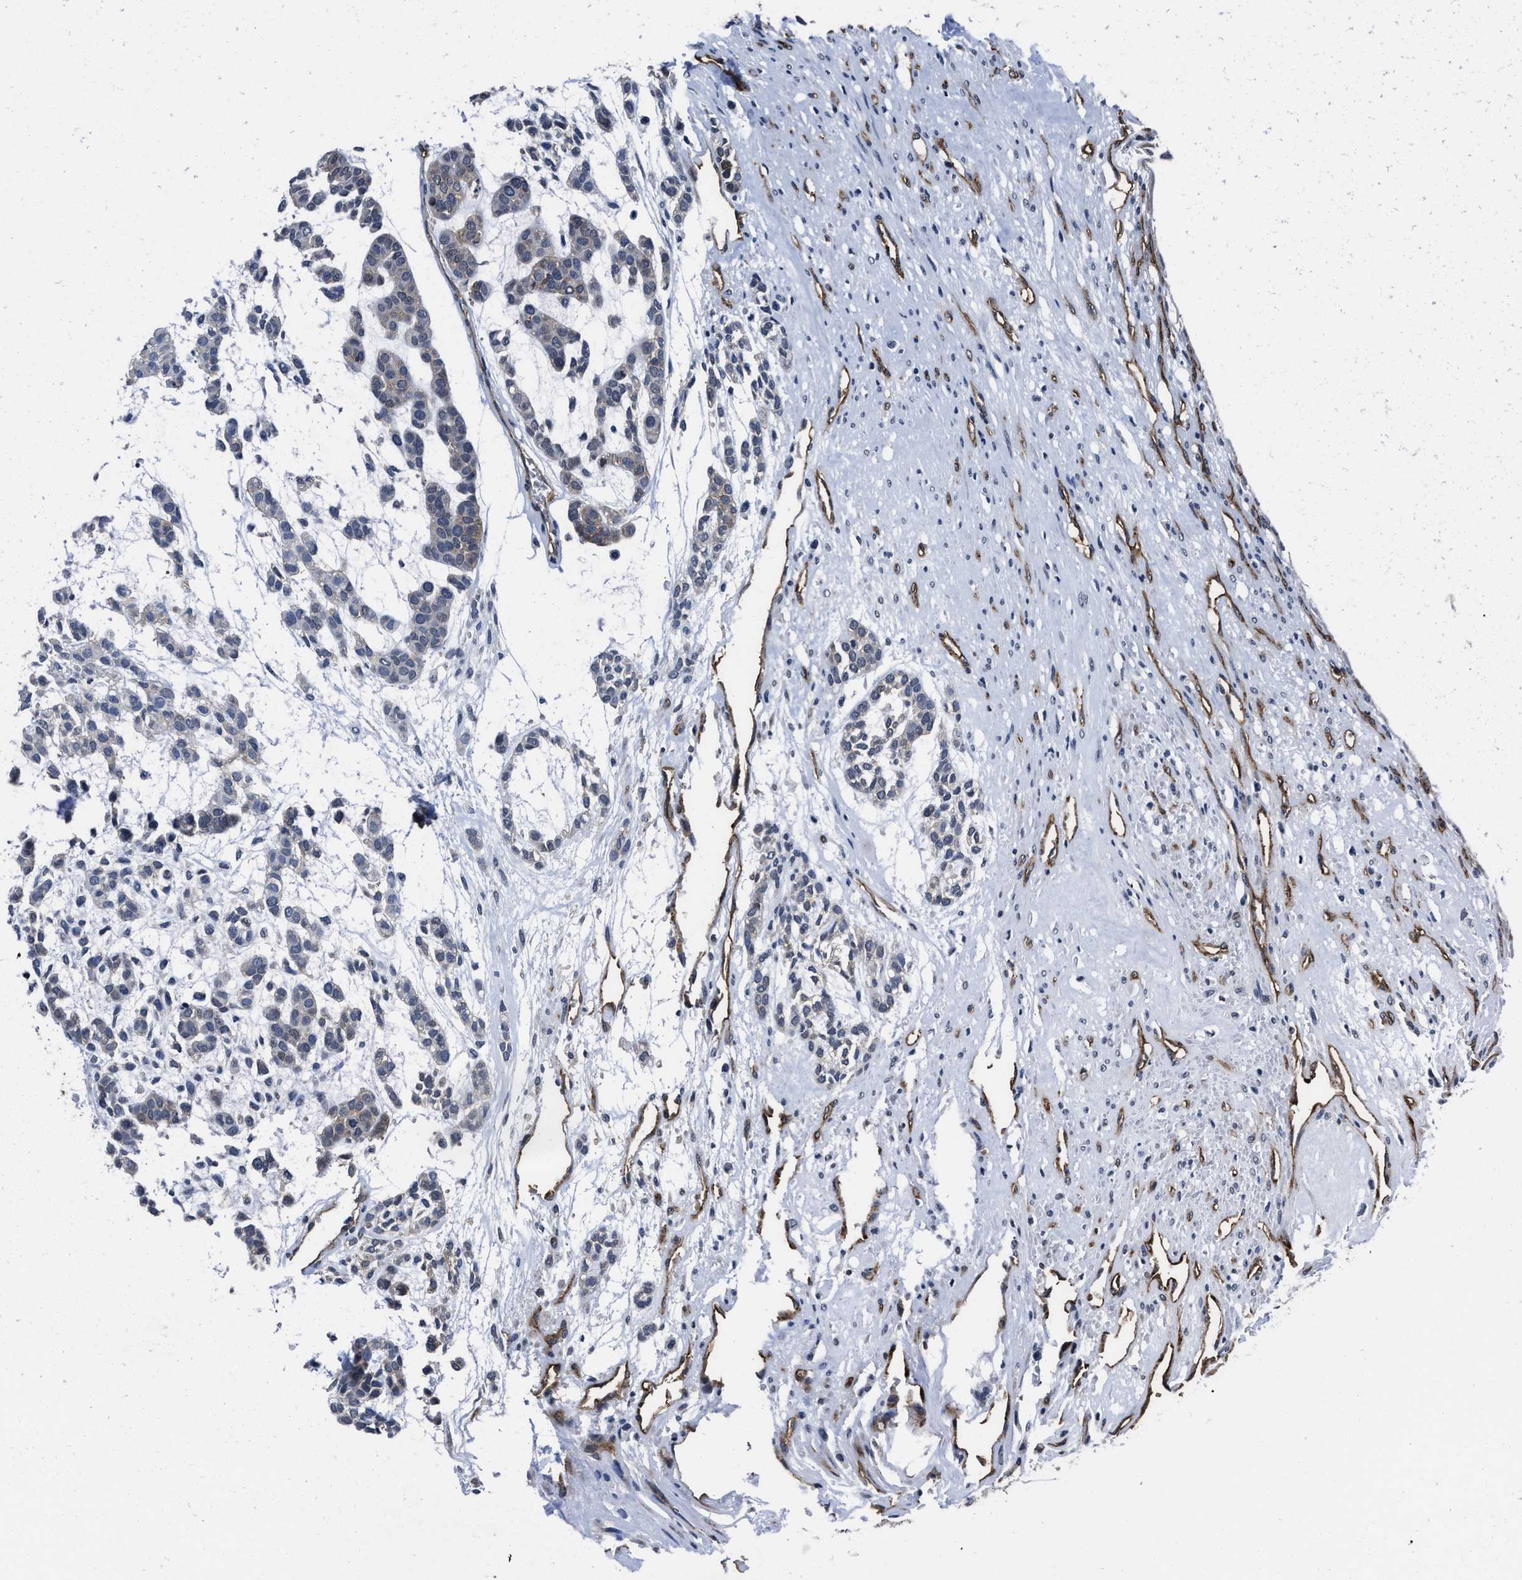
{"staining": {"intensity": "weak", "quantity": "<25%", "location": "cytoplasmic/membranous"}, "tissue": "head and neck cancer", "cell_type": "Tumor cells", "image_type": "cancer", "snomed": [{"axis": "morphology", "description": "Adenocarcinoma, NOS"}, {"axis": "morphology", "description": "Adenoma, NOS"}, {"axis": "topography", "description": "Head-Neck"}], "caption": "Immunohistochemistry (IHC) image of neoplastic tissue: head and neck adenoma stained with DAB (3,3'-diaminobenzidine) demonstrates no significant protein staining in tumor cells. The staining is performed using DAB (3,3'-diaminobenzidine) brown chromogen with nuclei counter-stained in using hematoxylin.", "gene": "MARCKSL1", "patient": {"sex": "female", "age": 55}}